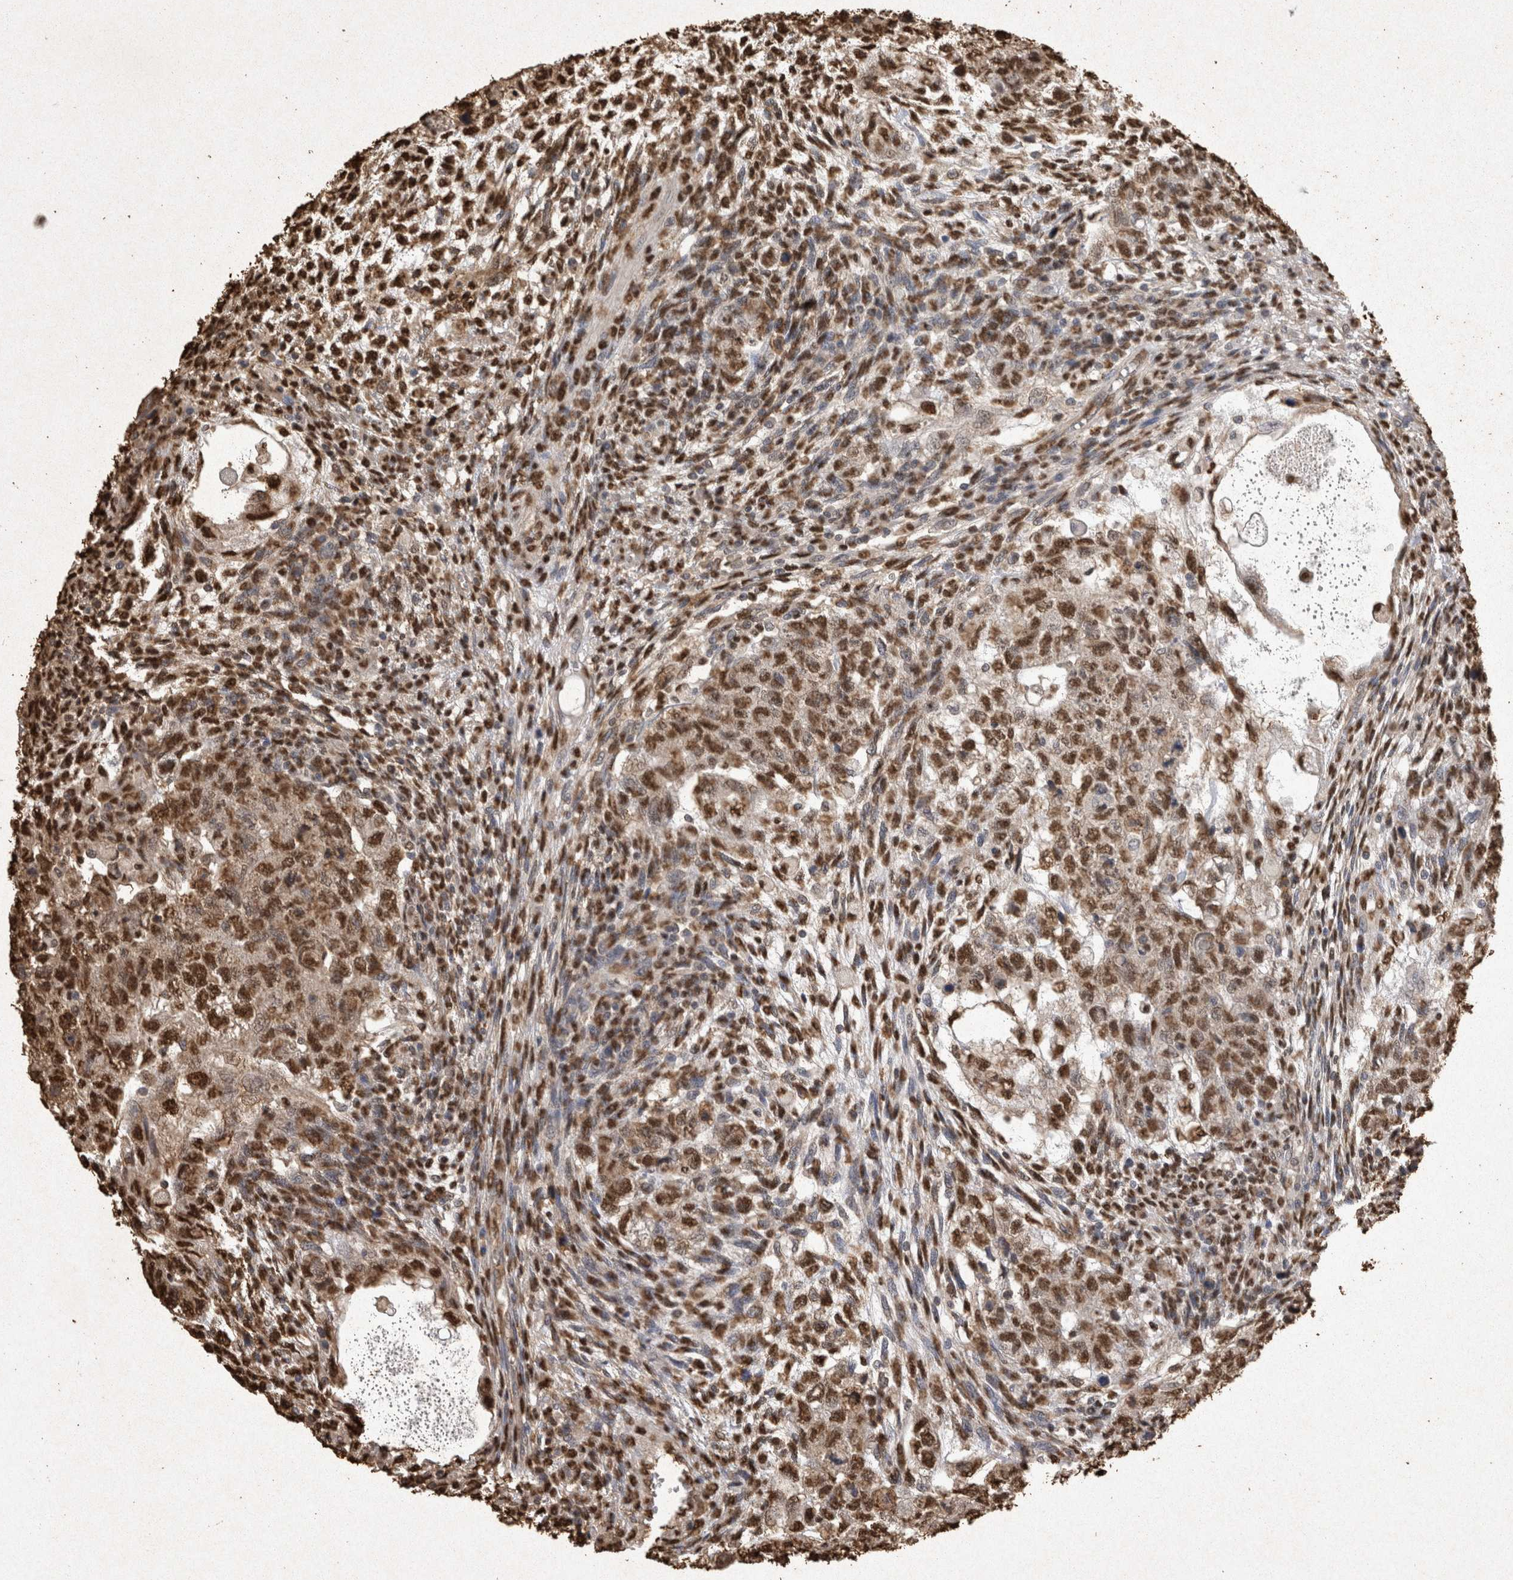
{"staining": {"intensity": "moderate", "quantity": ">75%", "location": "nuclear"}, "tissue": "testis cancer", "cell_type": "Tumor cells", "image_type": "cancer", "snomed": [{"axis": "morphology", "description": "Normal tissue, NOS"}, {"axis": "morphology", "description": "Carcinoma, Embryonal, NOS"}, {"axis": "topography", "description": "Testis"}], "caption": "A brown stain highlights moderate nuclear expression of a protein in human testis cancer tumor cells.", "gene": "OAS2", "patient": {"sex": "male", "age": 36}}